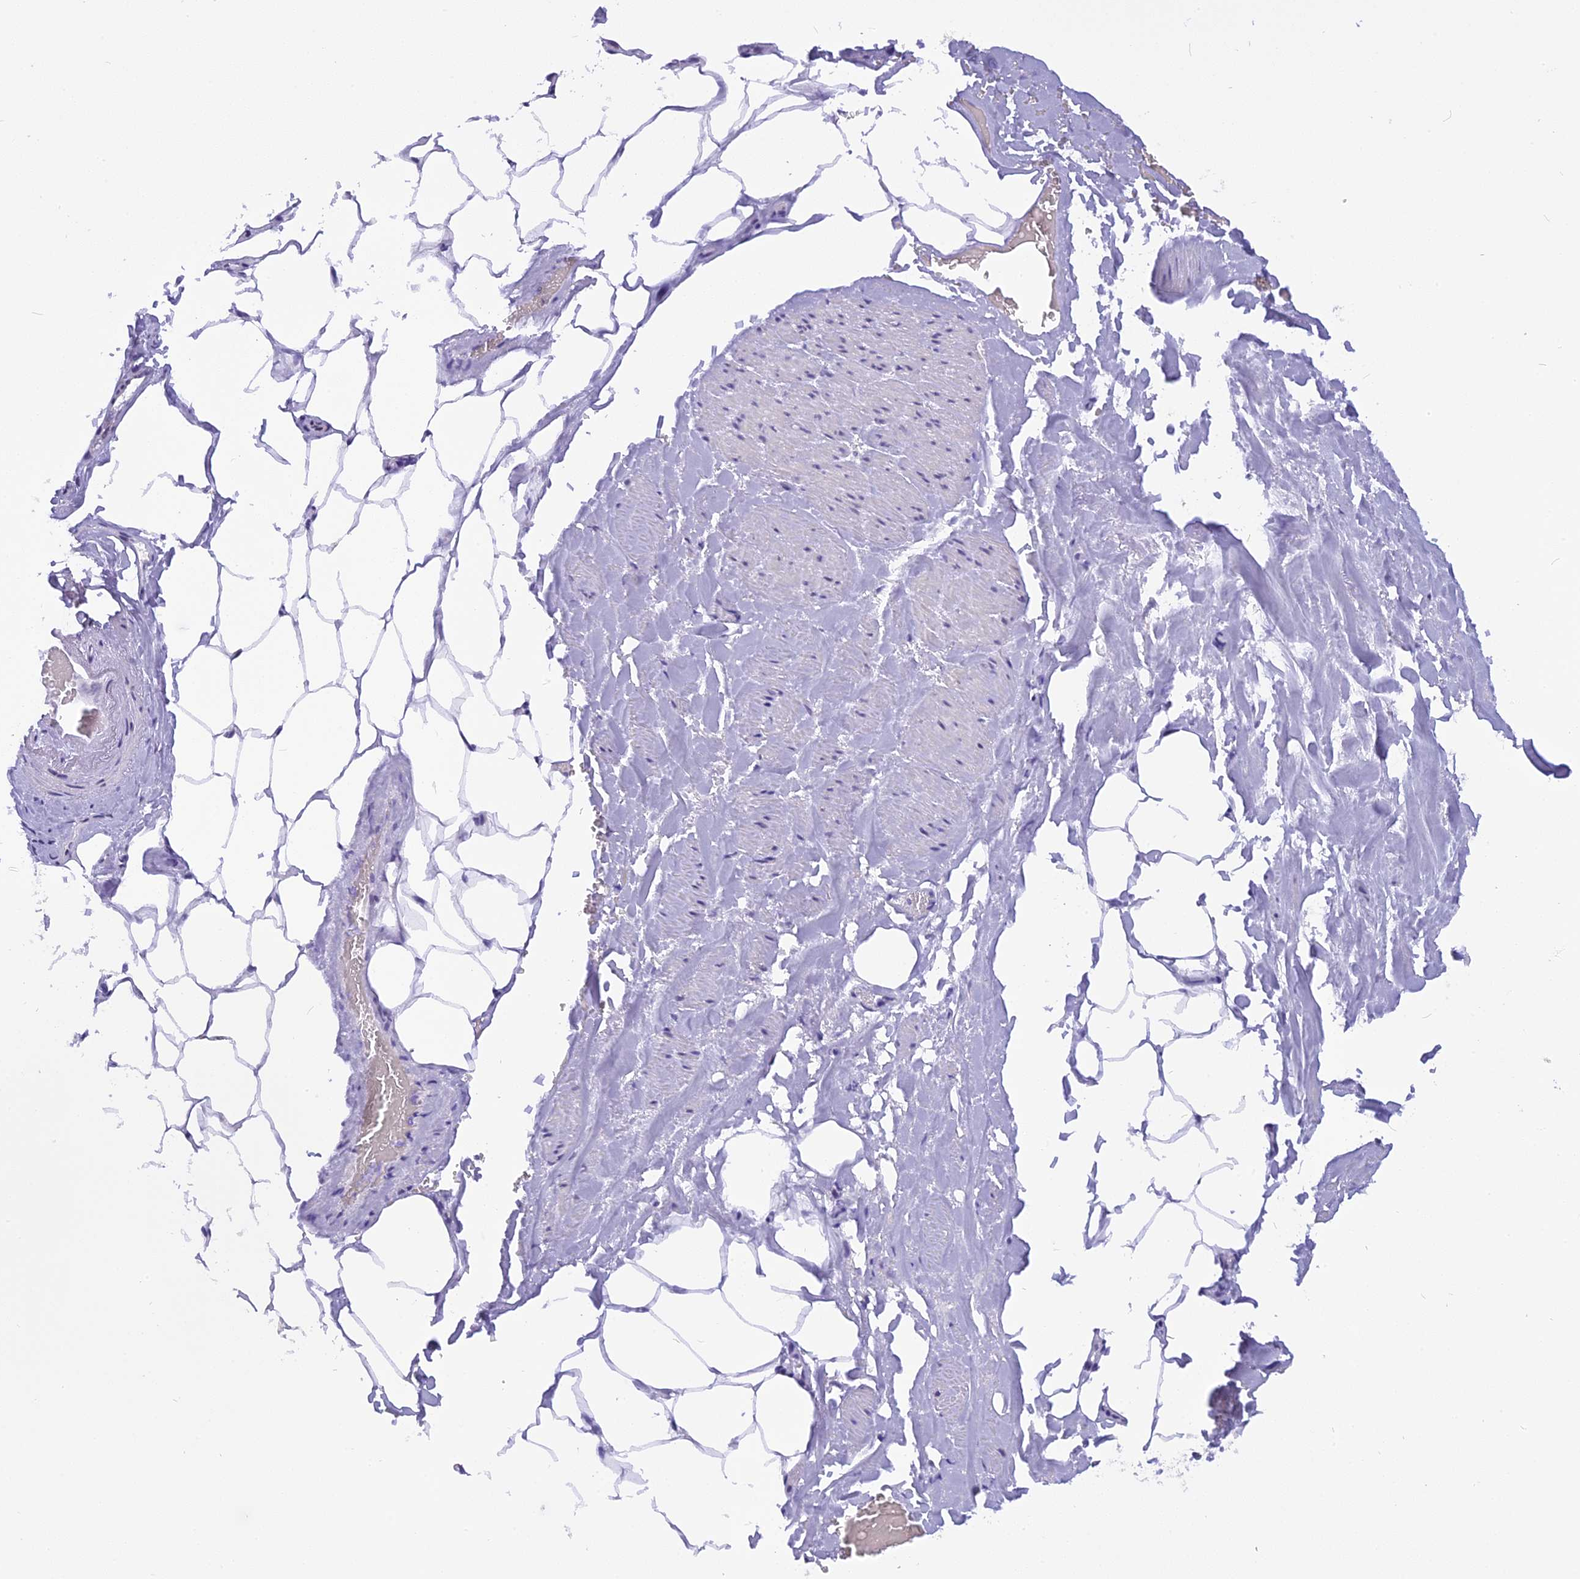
{"staining": {"intensity": "moderate", "quantity": ">75%", "location": "nuclear"}, "tissue": "adipose tissue", "cell_type": "Adipocytes", "image_type": "normal", "snomed": [{"axis": "morphology", "description": "Normal tissue, NOS"}, {"axis": "morphology", "description": "Adenocarcinoma, Low grade"}, {"axis": "topography", "description": "Prostate"}, {"axis": "topography", "description": "Peripheral nerve tissue"}], "caption": "The micrograph exhibits staining of unremarkable adipose tissue, revealing moderate nuclear protein staining (brown color) within adipocytes. (IHC, brightfield microscopy, high magnification).", "gene": "IRF2BP1", "patient": {"sex": "male", "age": 63}}